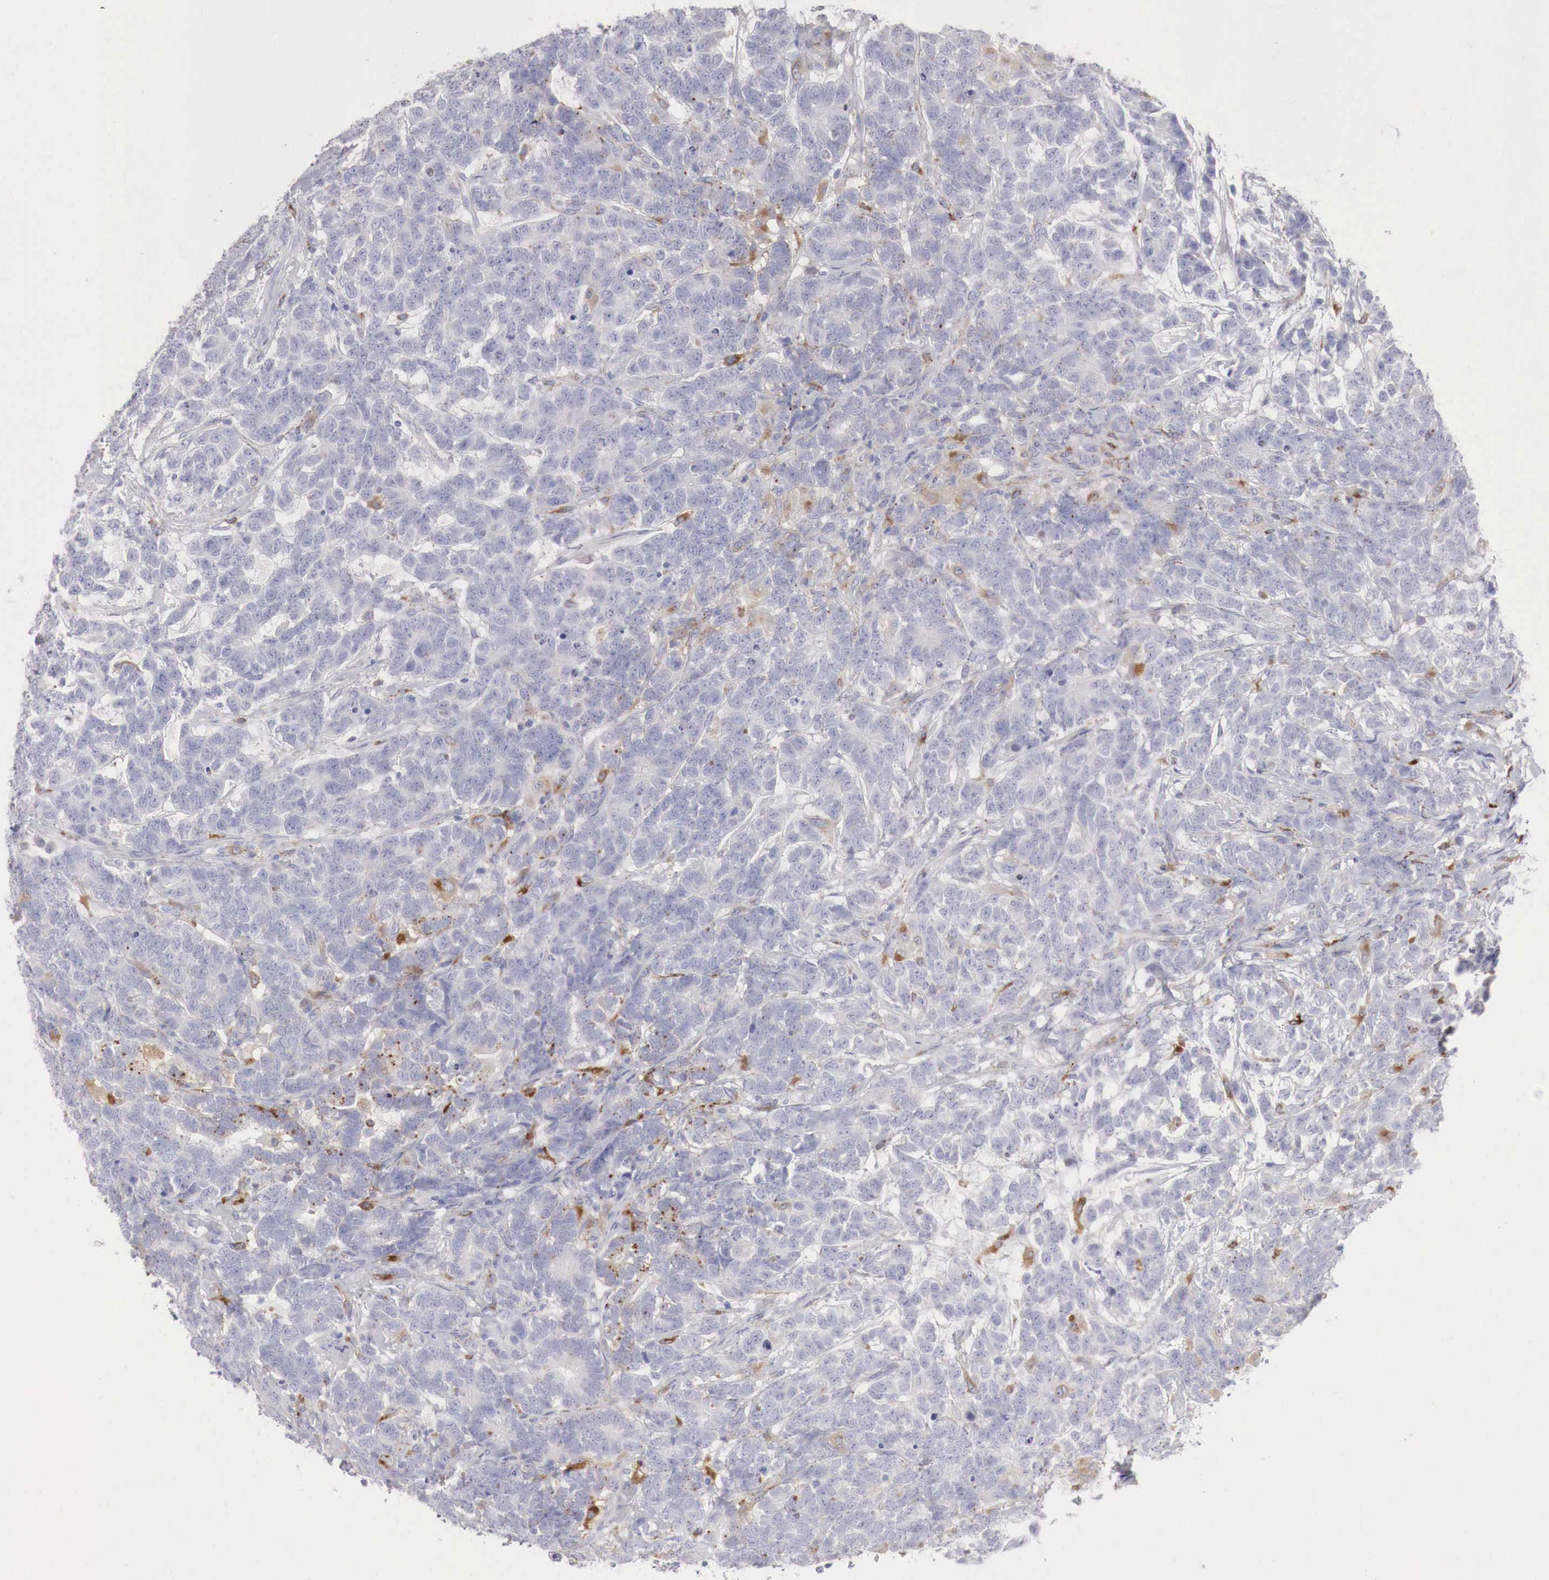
{"staining": {"intensity": "negative", "quantity": "none", "location": "none"}, "tissue": "testis cancer", "cell_type": "Tumor cells", "image_type": "cancer", "snomed": [{"axis": "morphology", "description": "Carcinoma, Embryonal, NOS"}, {"axis": "topography", "description": "Testis"}], "caption": "An image of testis cancer stained for a protein demonstrates no brown staining in tumor cells.", "gene": "GLA", "patient": {"sex": "male", "age": 26}}